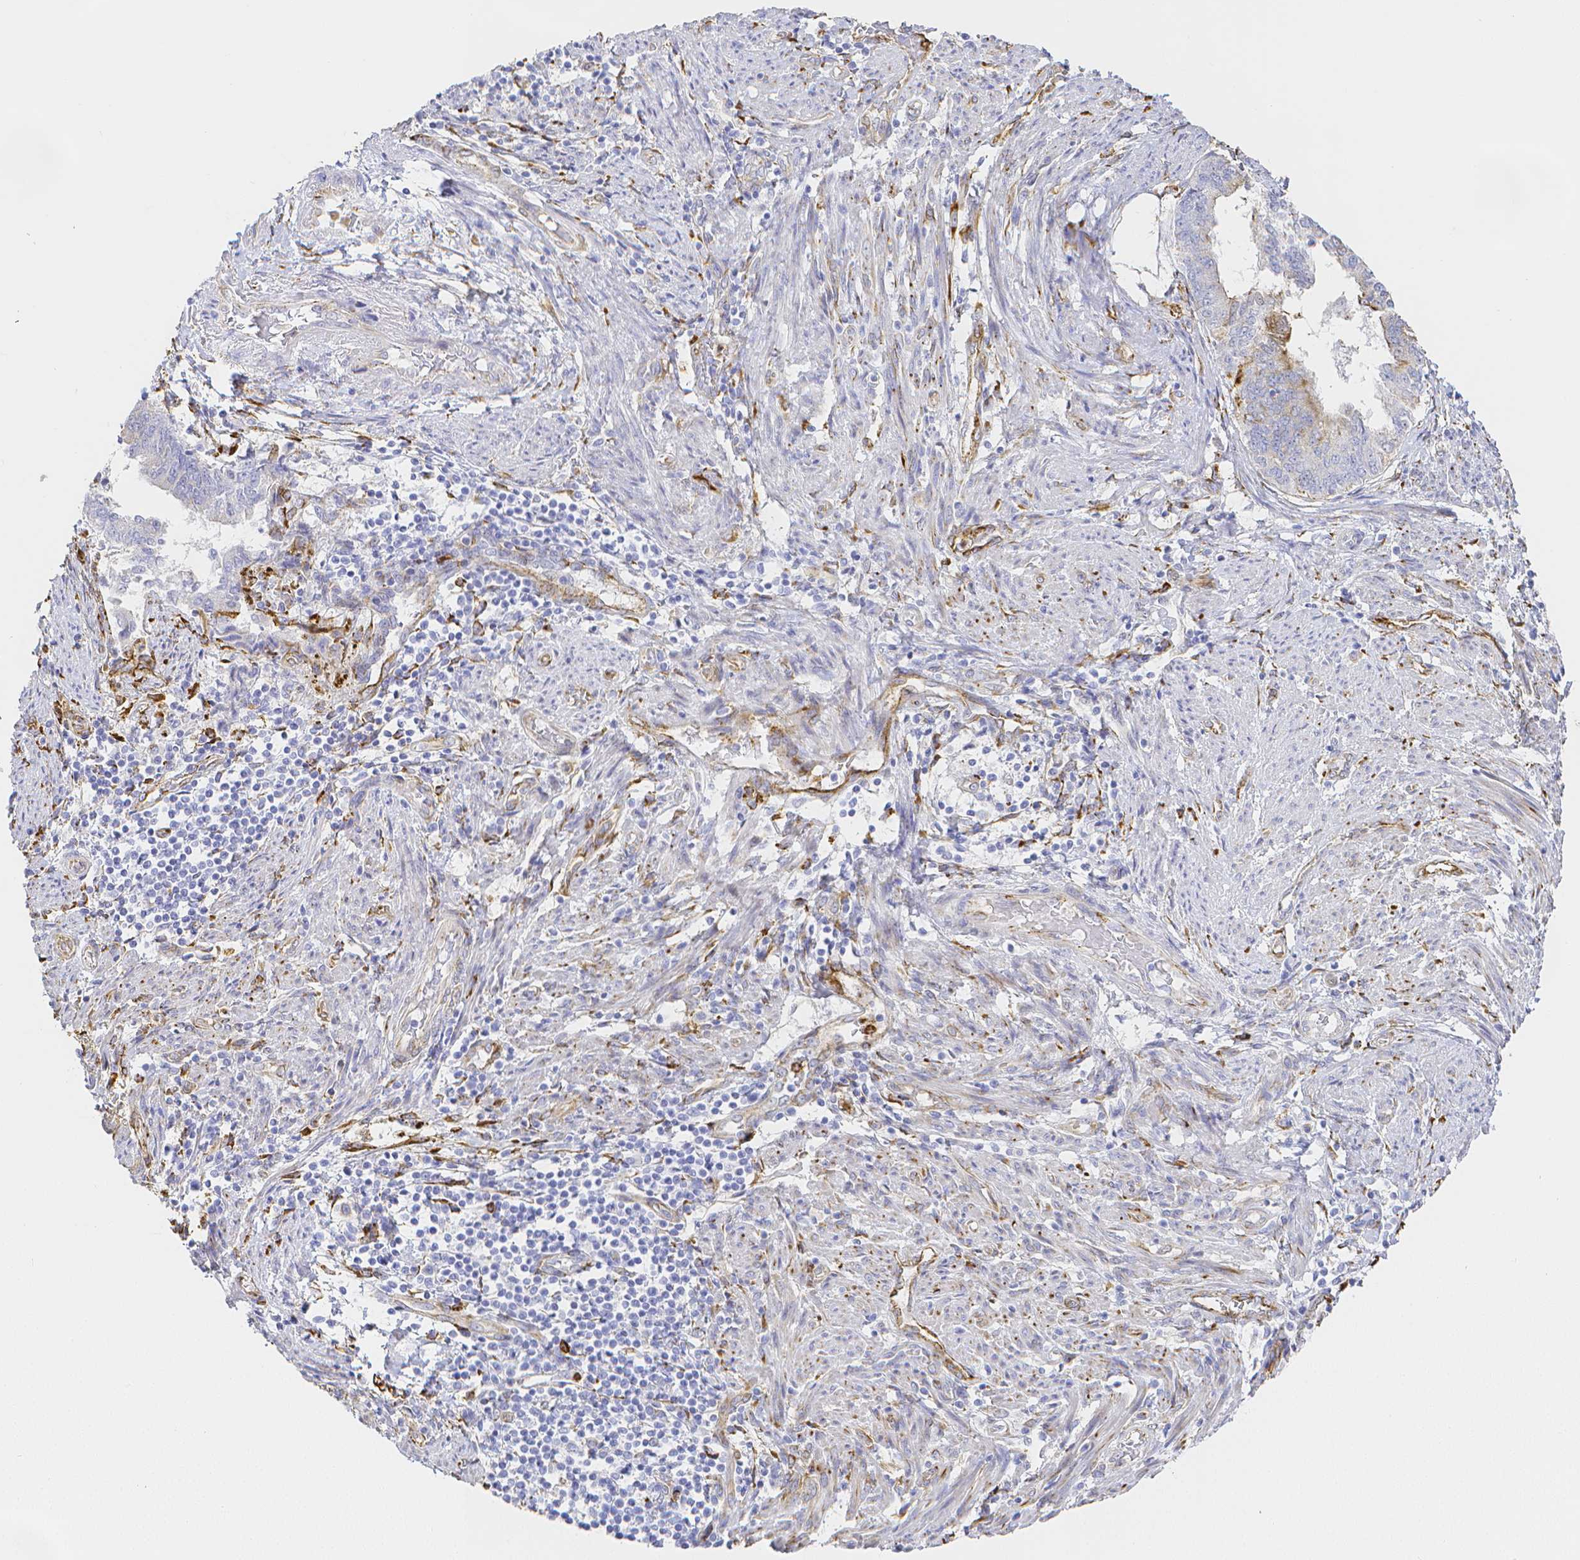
{"staining": {"intensity": "negative", "quantity": "none", "location": "none"}, "tissue": "endometrial cancer", "cell_type": "Tumor cells", "image_type": "cancer", "snomed": [{"axis": "morphology", "description": "Adenocarcinoma, NOS"}, {"axis": "topography", "description": "Endometrium"}], "caption": "Immunohistochemistry histopathology image of neoplastic tissue: human endometrial cancer stained with DAB demonstrates no significant protein expression in tumor cells.", "gene": "SMURF1", "patient": {"sex": "female", "age": 65}}